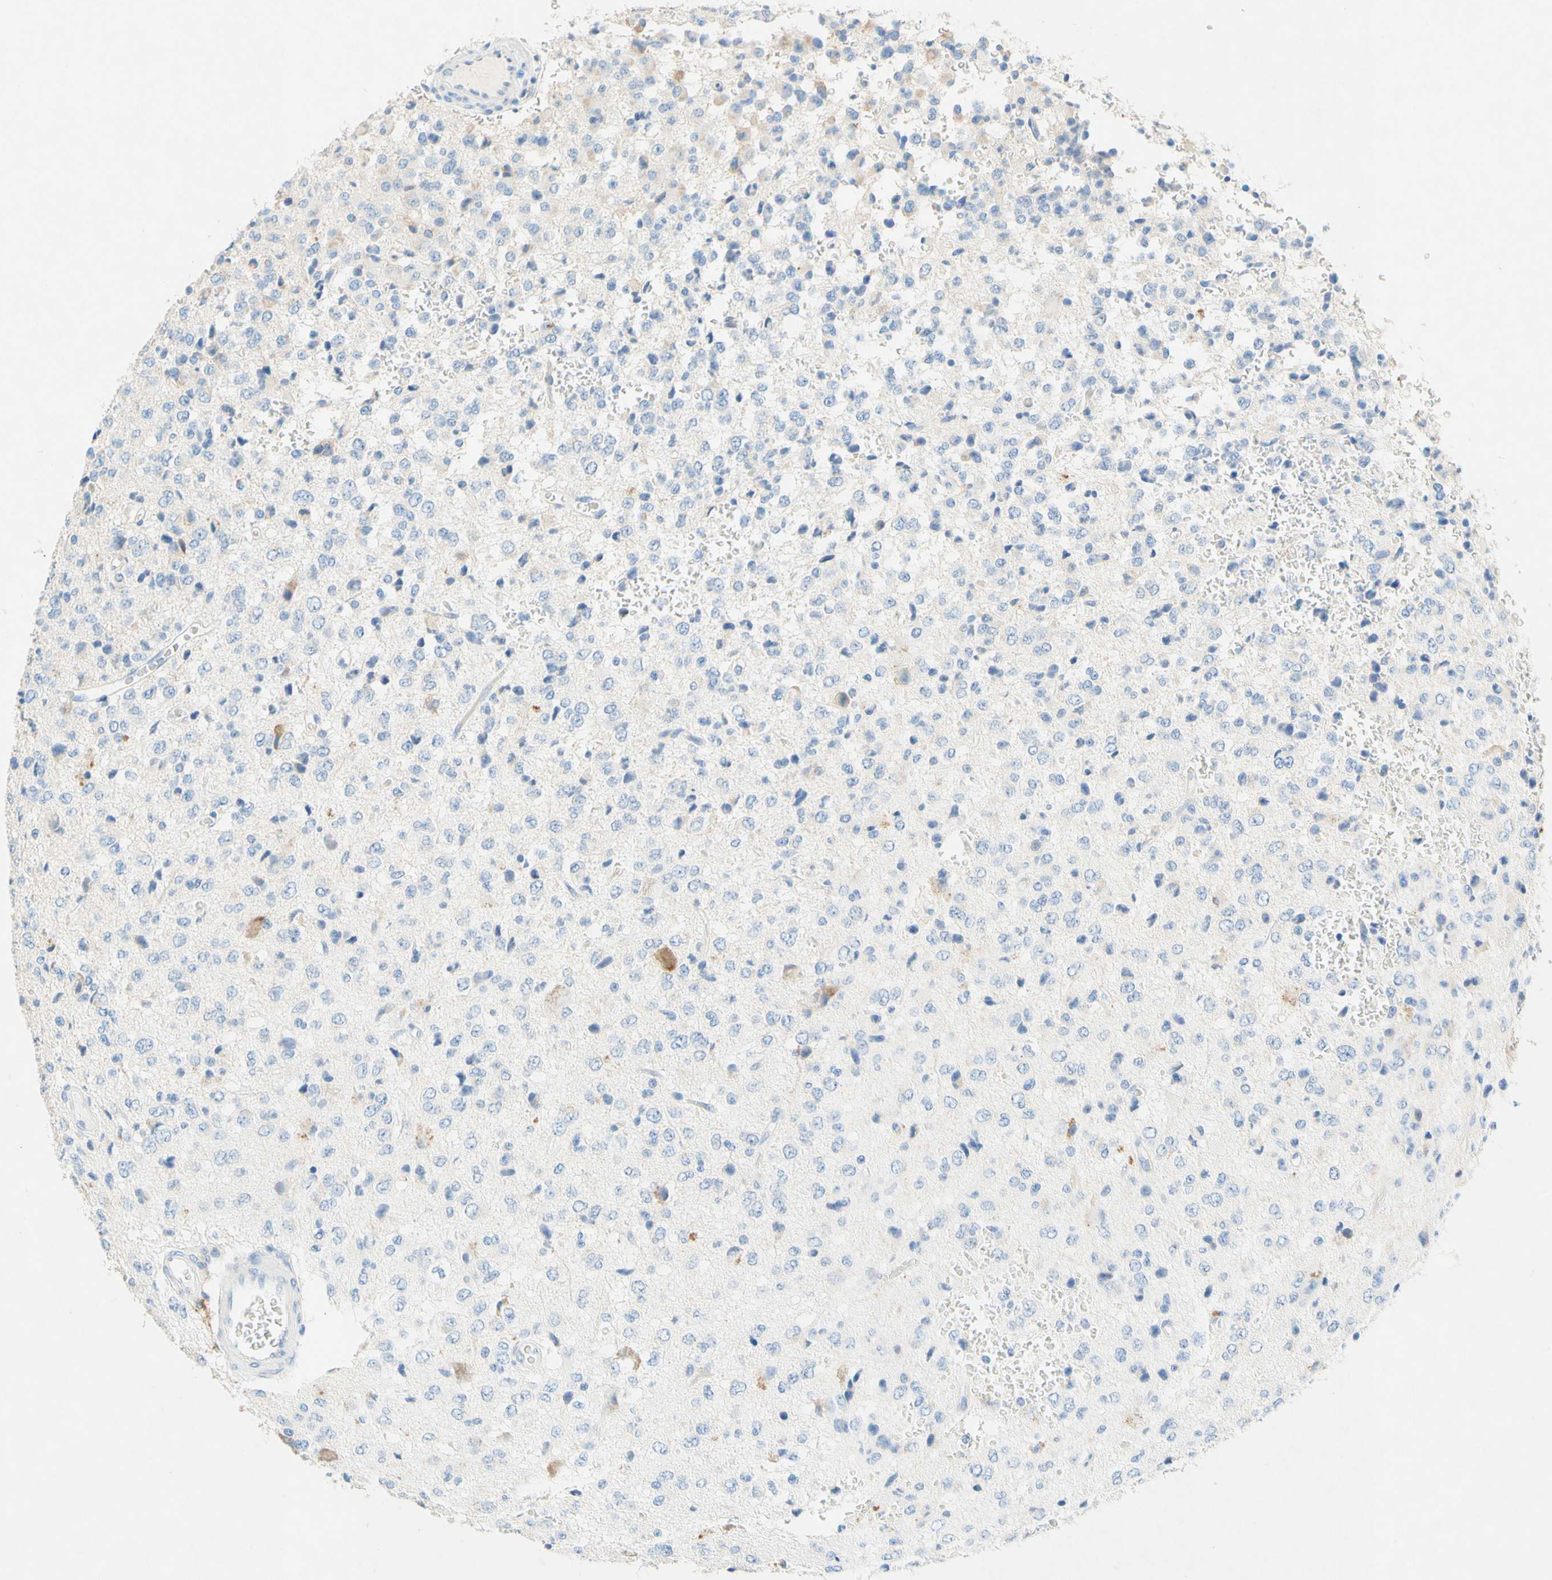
{"staining": {"intensity": "negative", "quantity": "none", "location": "none"}, "tissue": "glioma", "cell_type": "Tumor cells", "image_type": "cancer", "snomed": [{"axis": "morphology", "description": "Glioma, malignant, High grade"}, {"axis": "topography", "description": "pancreas cauda"}], "caption": "The micrograph reveals no significant staining in tumor cells of glioma.", "gene": "SLC46A1", "patient": {"sex": "male", "age": 60}}